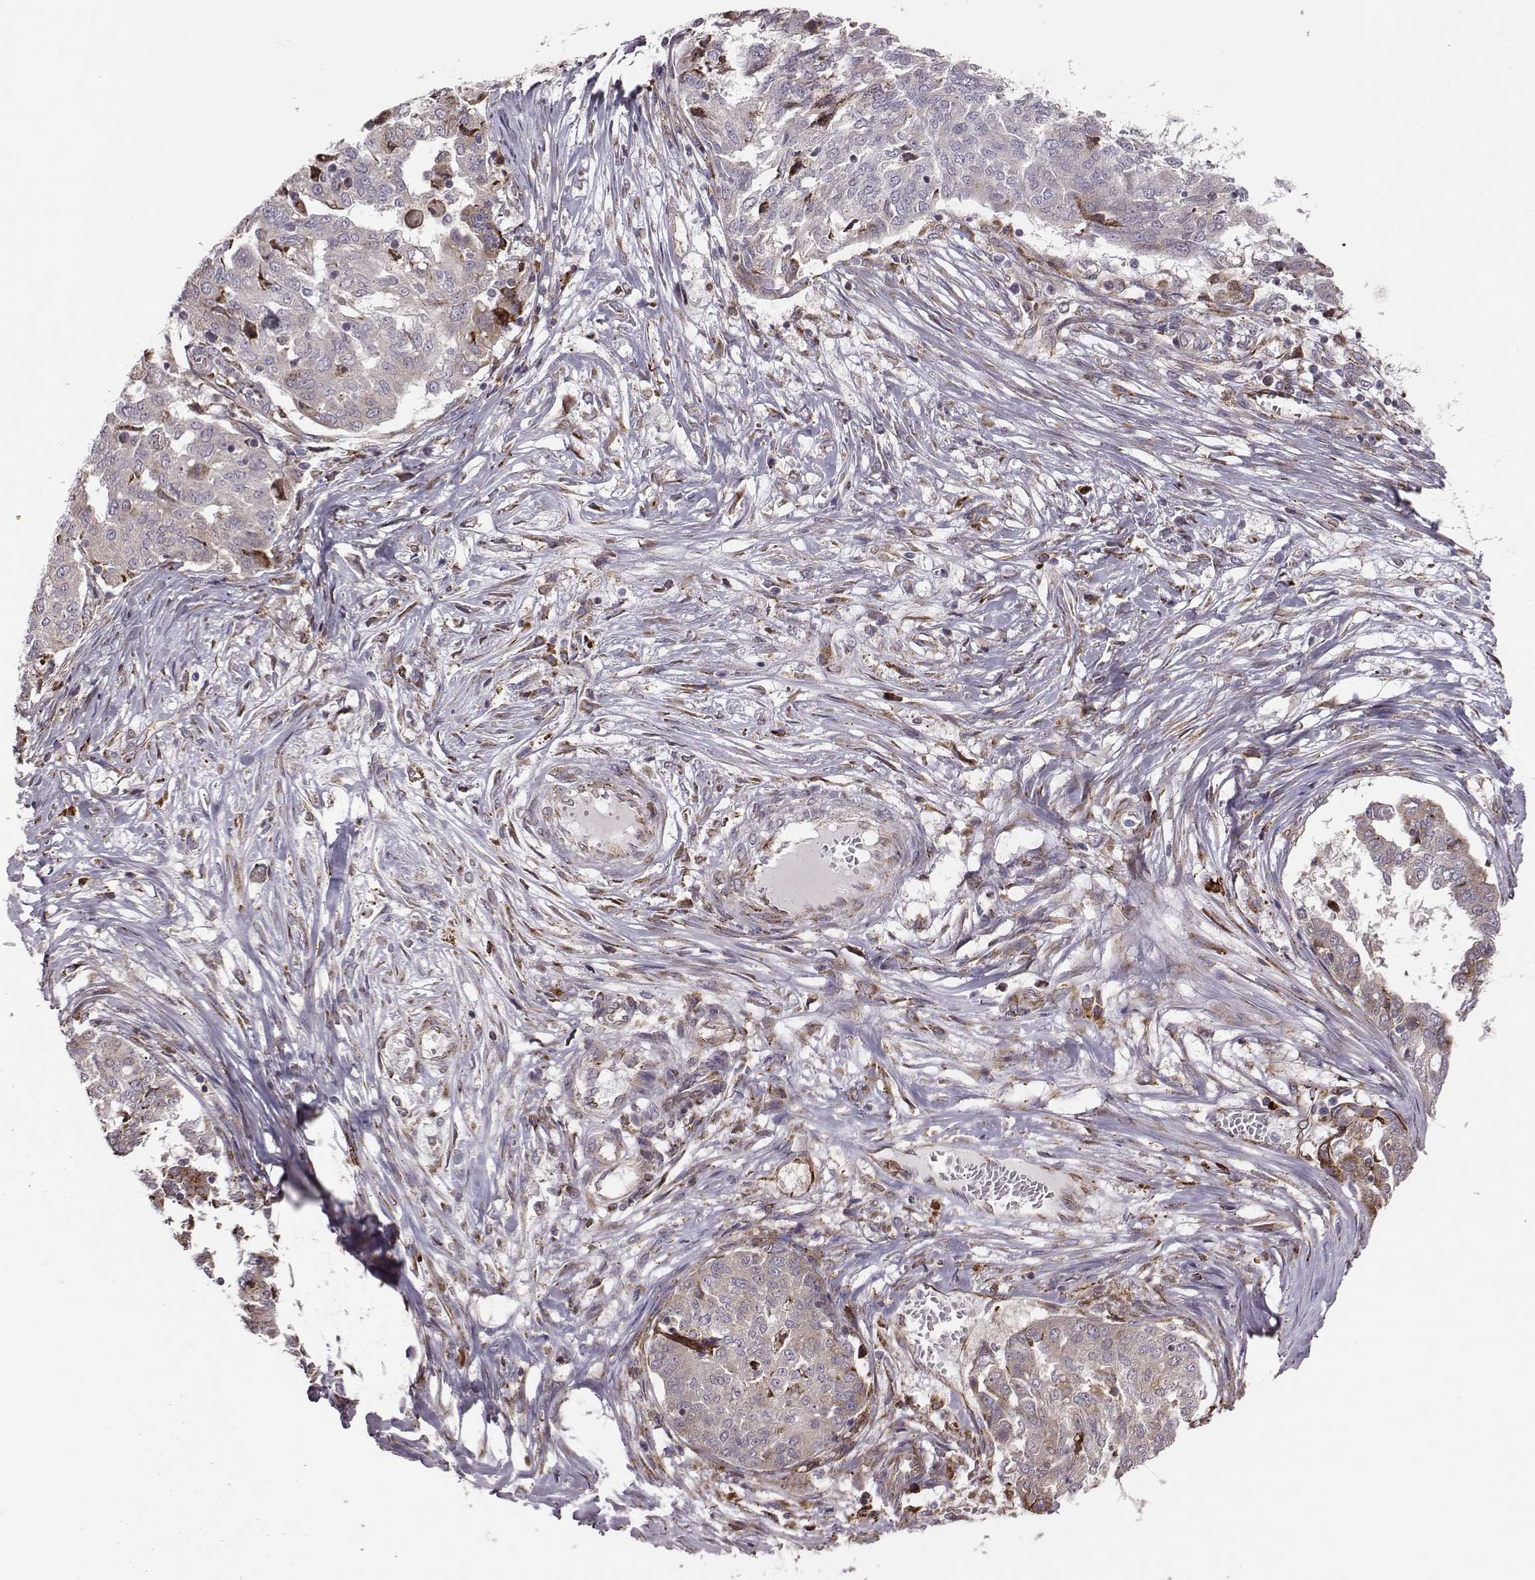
{"staining": {"intensity": "weak", "quantity": "<25%", "location": "cytoplasmic/membranous"}, "tissue": "ovarian cancer", "cell_type": "Tumor cells", "image_type": "cancer", "snomed": [{"axis": "morphology", "description": "Cystadenocarcinoma, serous, NOS"}, {"axis": "topography", "description": "Ovary"}], "caption": "This is a image of immunohistochemistry staining of ovarian cancer, which shows no staining in tumor cells. Nuclei are stained in blue.", "gene": "SELENOI", "patient": {"sex": "female", "age": 67}}